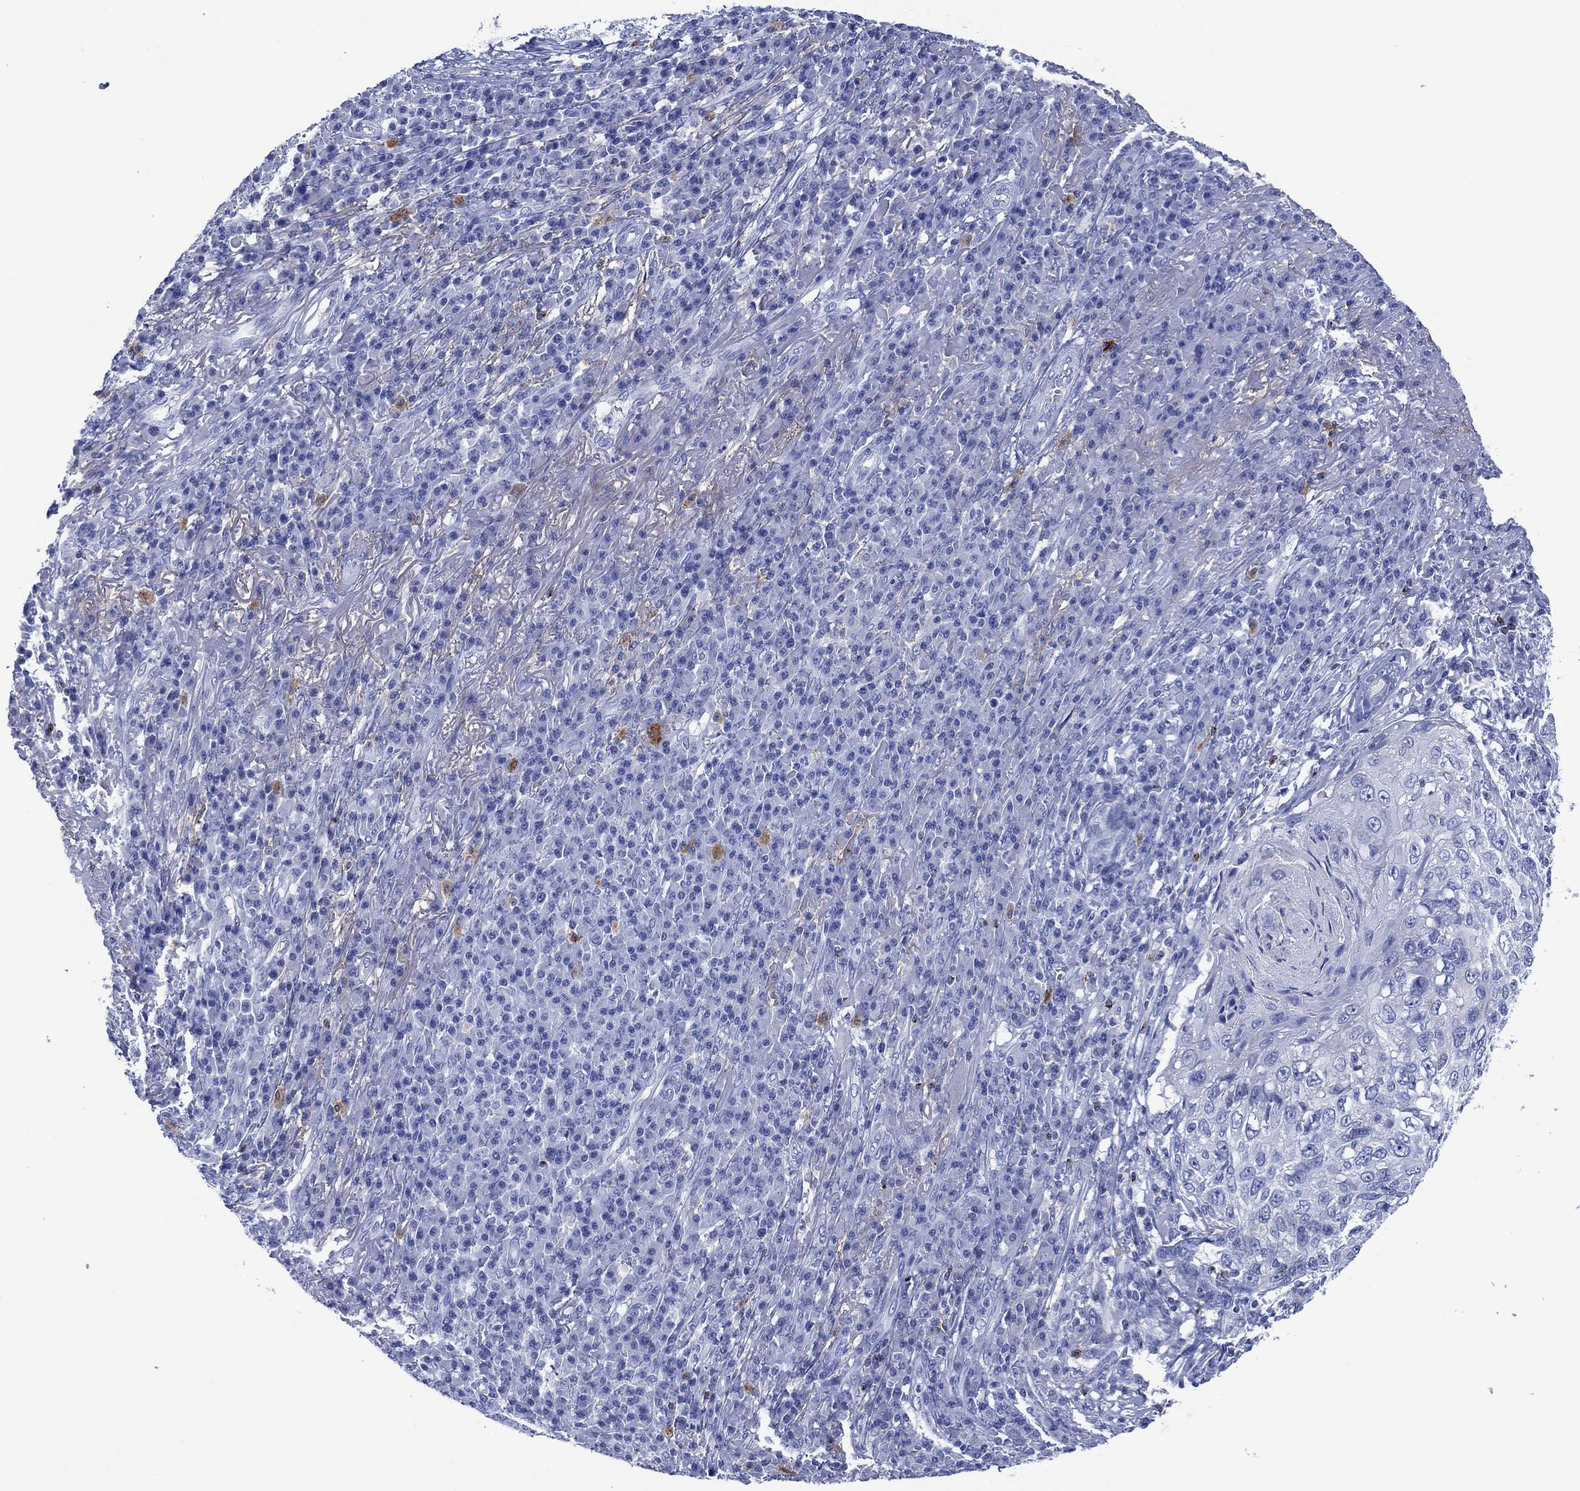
{"staining": {"intensity": "negative", "quantity": "none", "location": "none"}, "tissue": "skin cancer", "cell_type": "Tumor cells", "image_type": "cancer", "snomed": [{"axis": "morphology", "description": "Squamous cell carcinoma, NOS"}, {"axis": "topography", "description": "Skin"}], "caption": "High magnification brightfield microscopy of skin cancer stained with DAB (3,3'-diaminobenzidine) (brown) and counterstained with hematoxylin (blue): tumor cells show no significant expression.", "gene": "DPP4", "patient": {"sex": "male", "age": 92}}